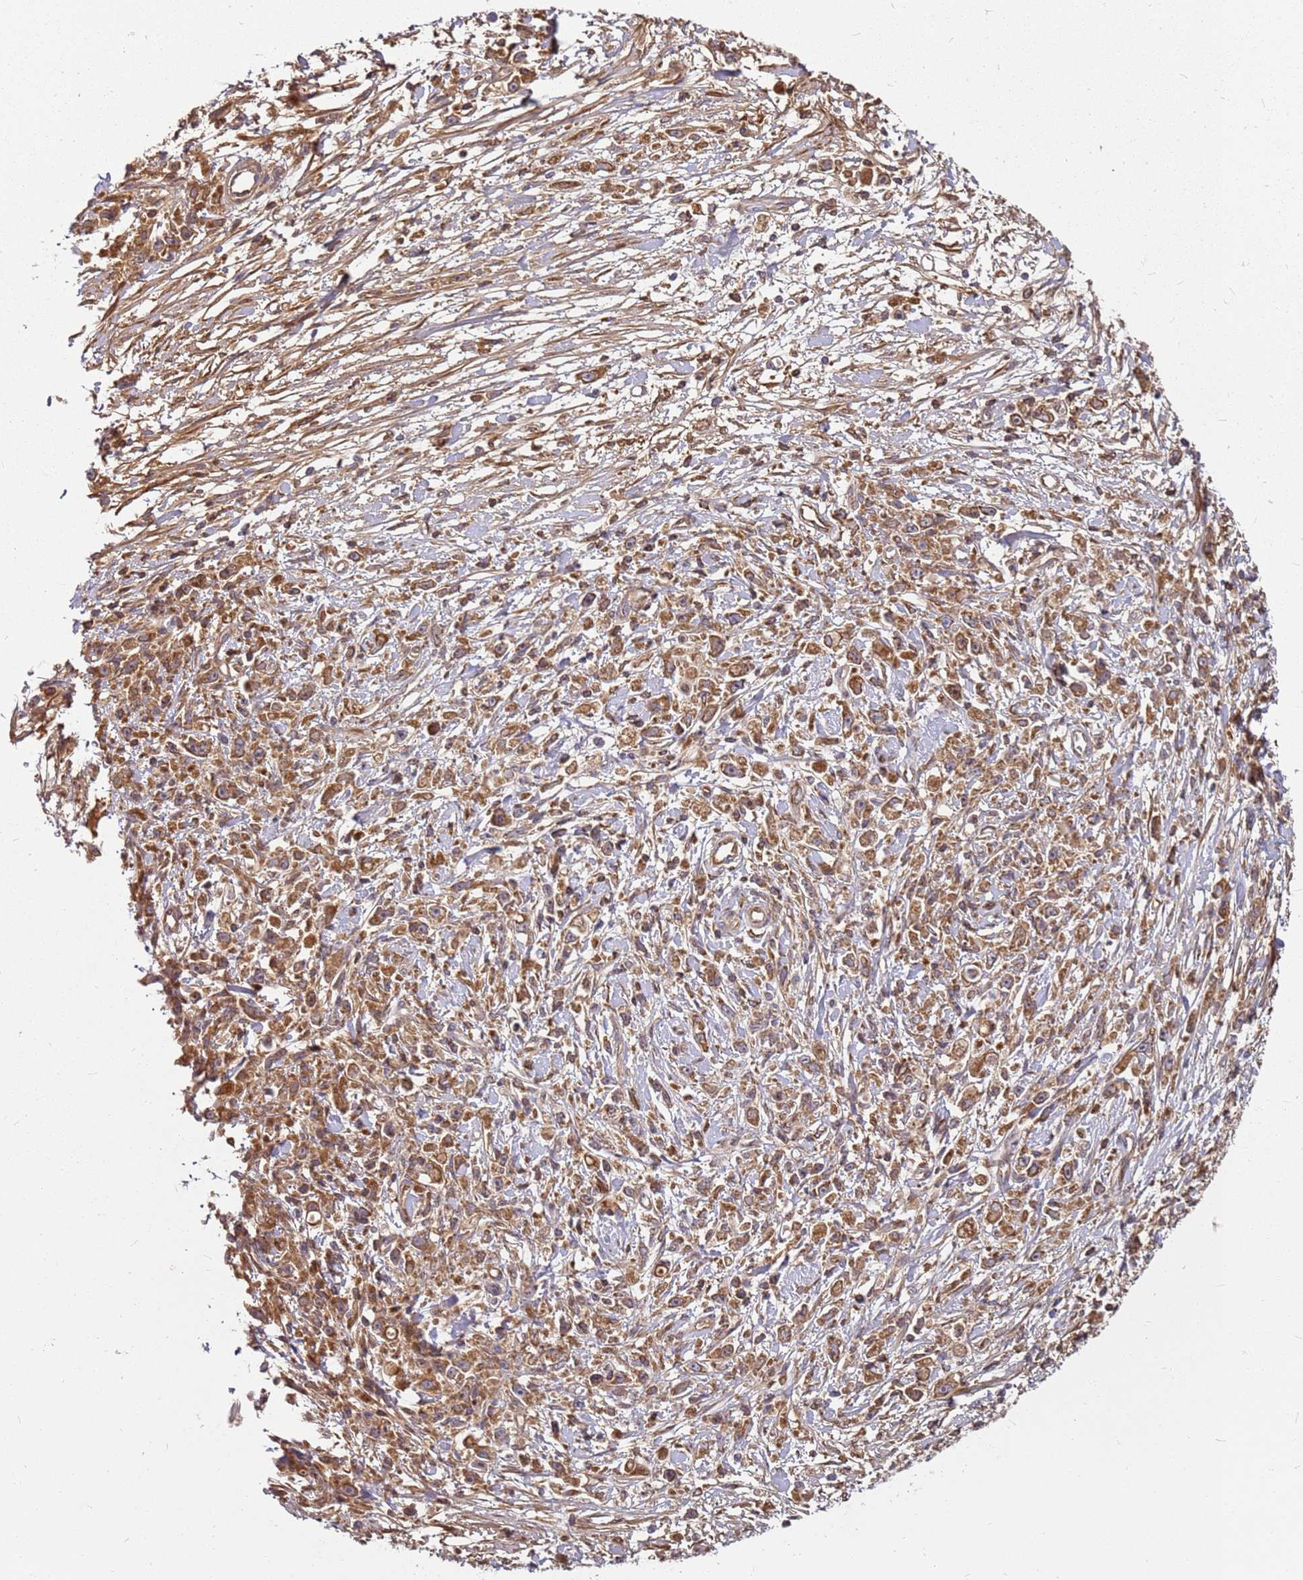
{"staining": {"intensity": "moderate", "quantity": ">75%", "location": "cytoplasmic/membranous"}, "tissue": "stomach cancer", "cell_type": "Tumor cells", "image_type": "cancer", "snomed": [{"axis": "morphology", "description": "Adenocarcinoma, NOS"}, {"axis": "topography", "description": "Stomach"}], "caption": "Moderate cytoplasmic/membranous protein positivity is seen in approximately >75% of tumor cells in stomach cancer.", "gene": "CCDC159", "patient": {"sex": "female", "age": 59}}